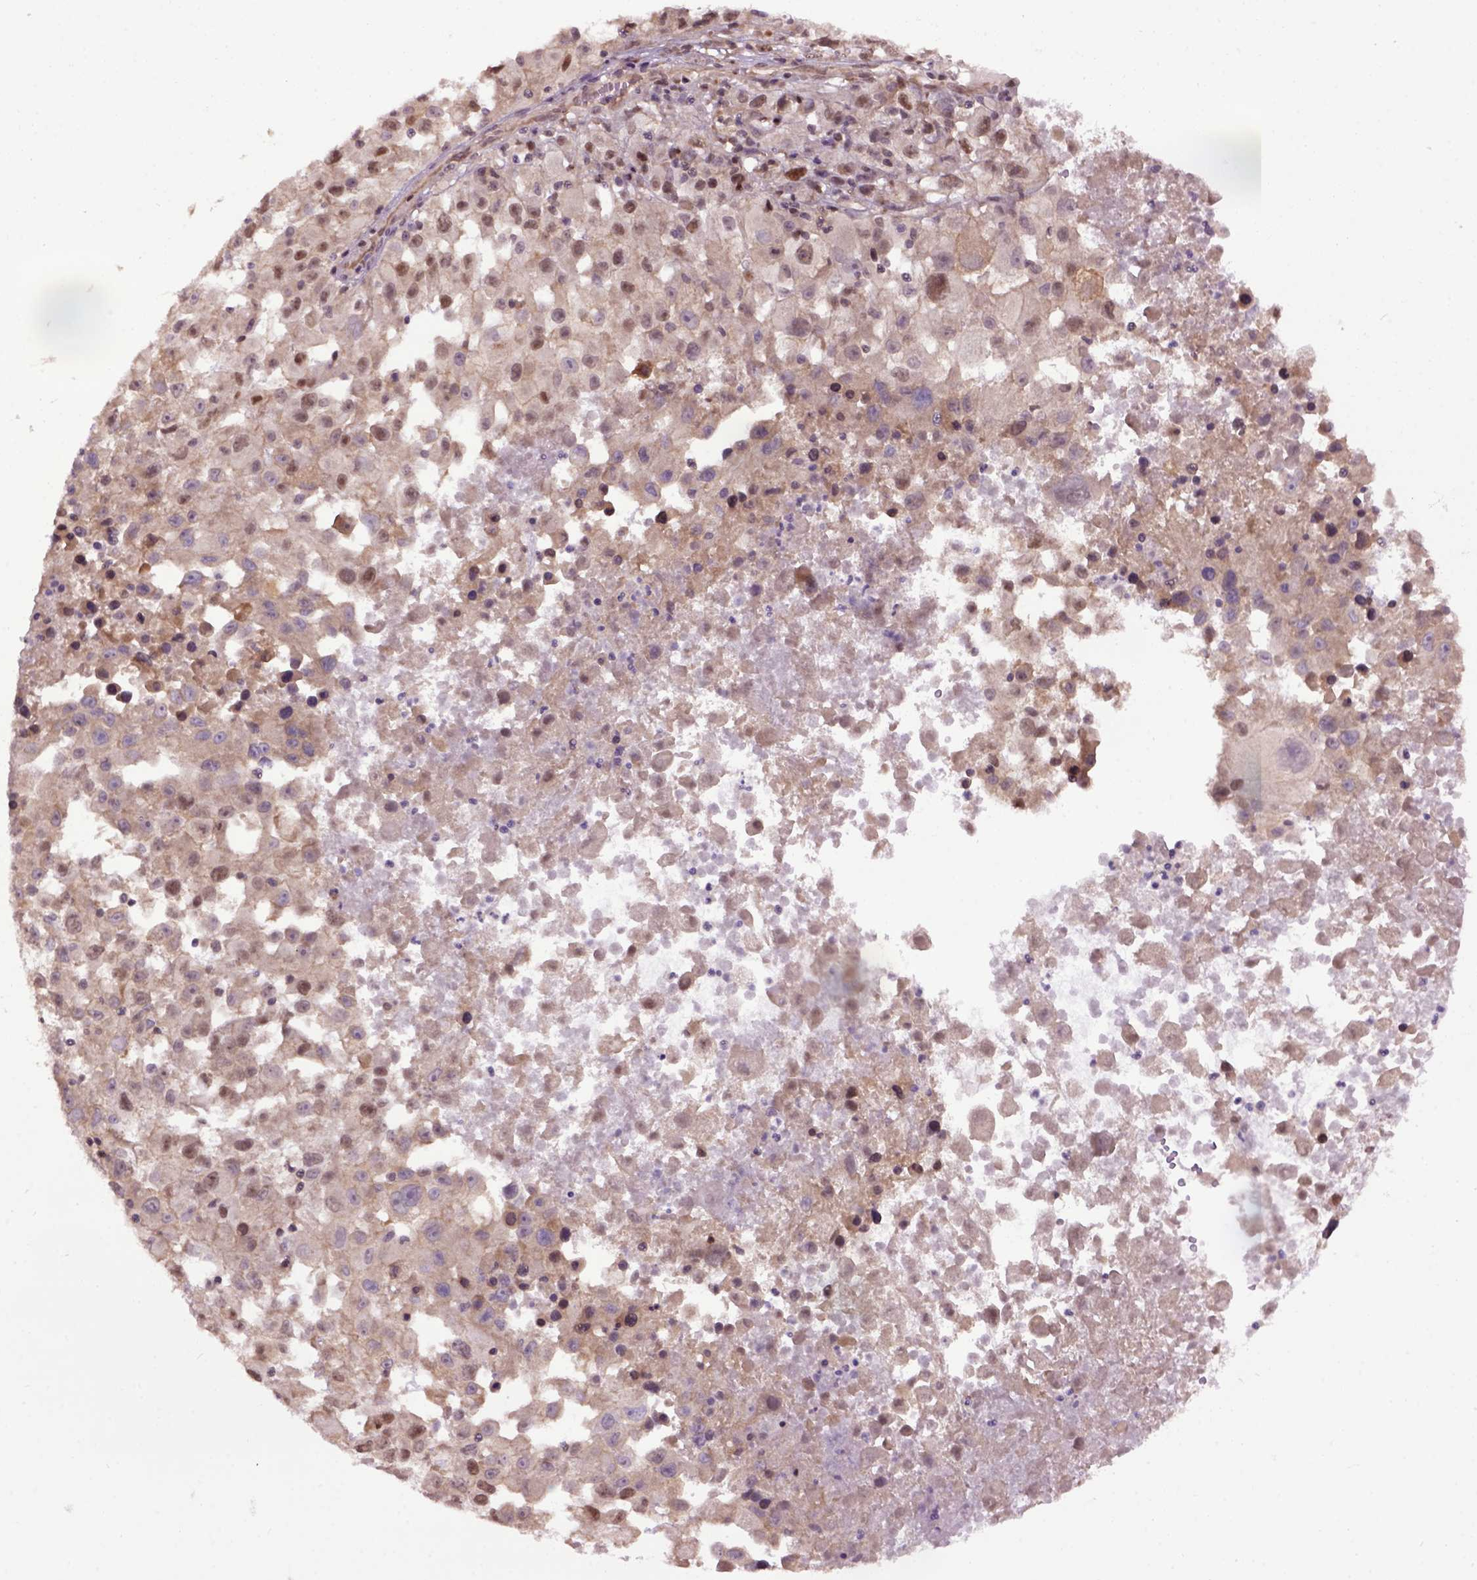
{"staining": {"intensity": "moderate", "quantity": ">75%", "location": "cytoplasmic/membranous,nuclear"}, "tissue": "melanoma", "cell_type": "Tumor cells", "image_type": "cancer", "snomed": [{"axis": "morphology", "description": "Malignant melanoma, Metastatic site"}, {"axis": "topography", "description": "Soft tissue"}], "caption": "Brown immunohistochemical staining in malignant melanoma (metastatic site) exhibits moderate cytoplasmic/membranous and nuclear positivity in about >75% of tumor cells.", "gene": "WDR48", "patient": {"sex": "male", "age": 50}}